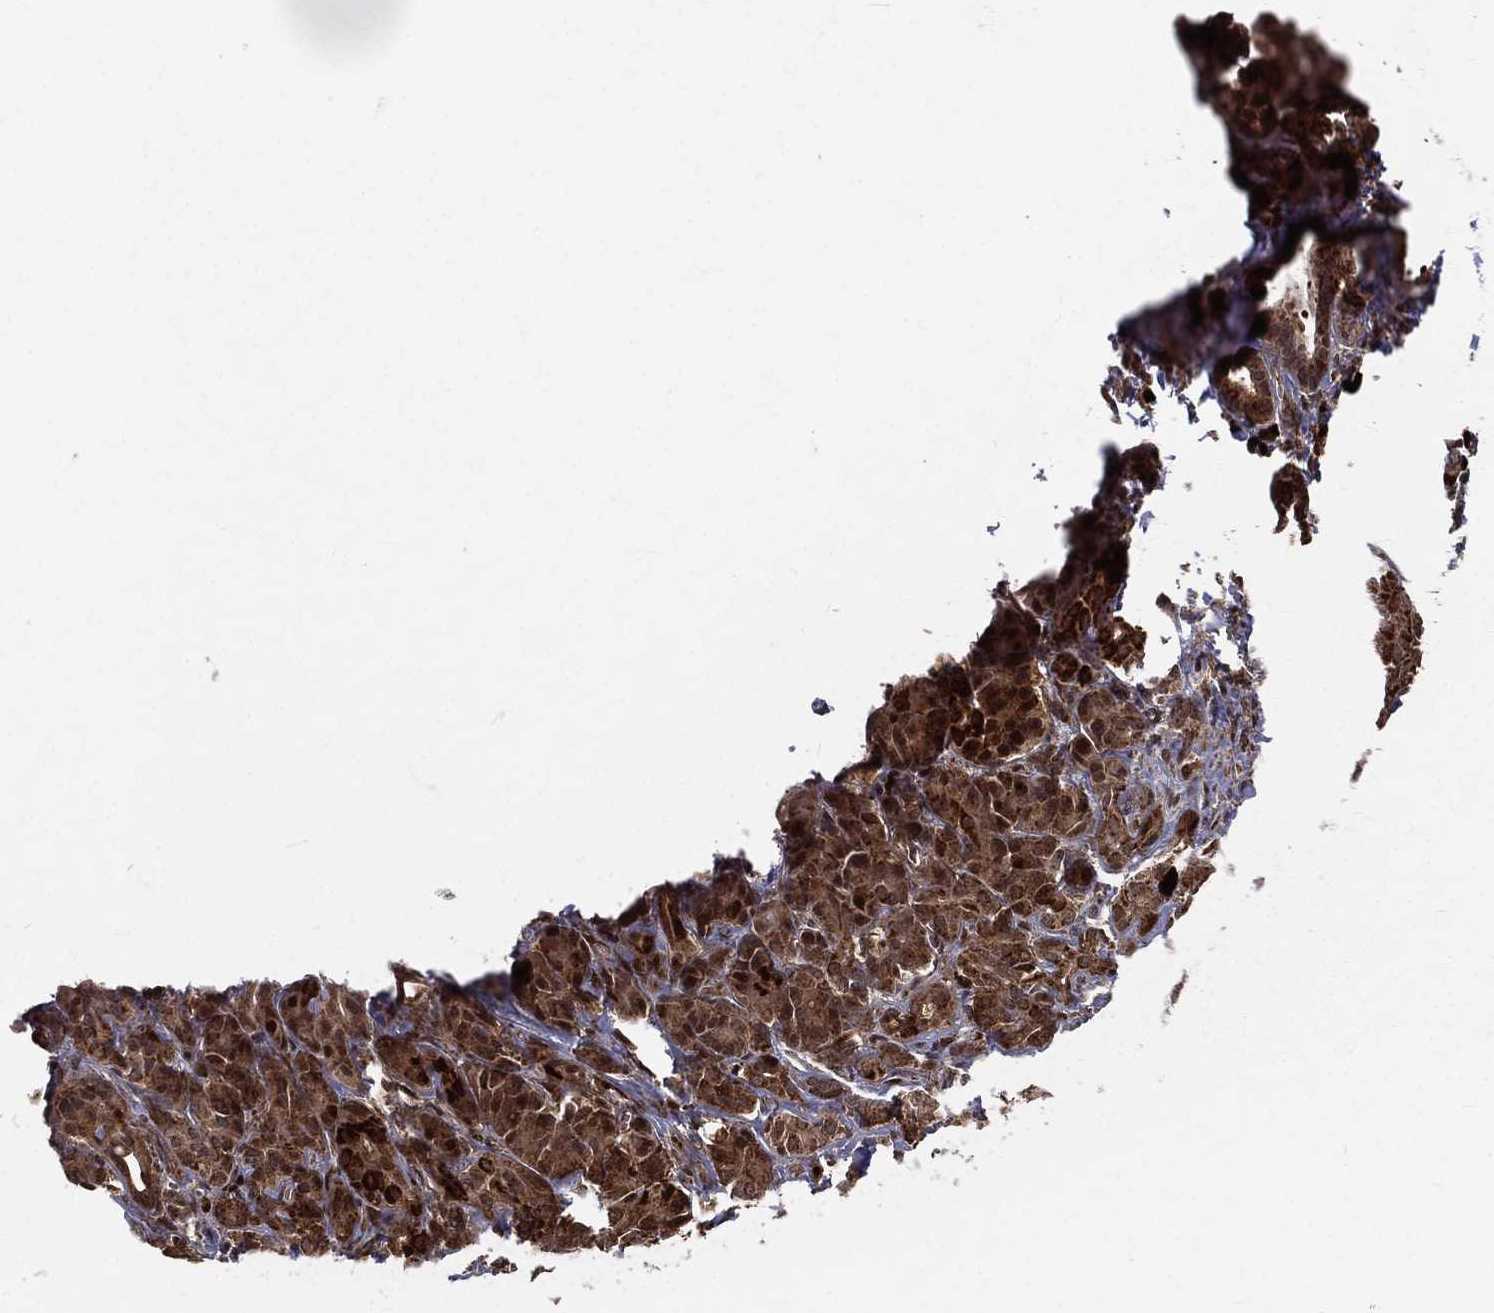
{"staining": {"intensity": "strong", "quantity": ">75%", "location": "cytoplasmic/membranous,nuclear"}, "tissue": "pancreatic cancer", "cell_type": "Tumor cells", "image_type": "cancer", "snomed": [{"axis": "morphology", "description": "Adenocarcinoma, NOS"}, {"axis": "topography", "description": "Pancreas"}], "caption": "Human adenocarcinoma (pancreatic) stained with a protein marker demonstrates strong staining in tumor cells.", "gene": "MDM2", "patient": {"sex": "male", "age": 61}}